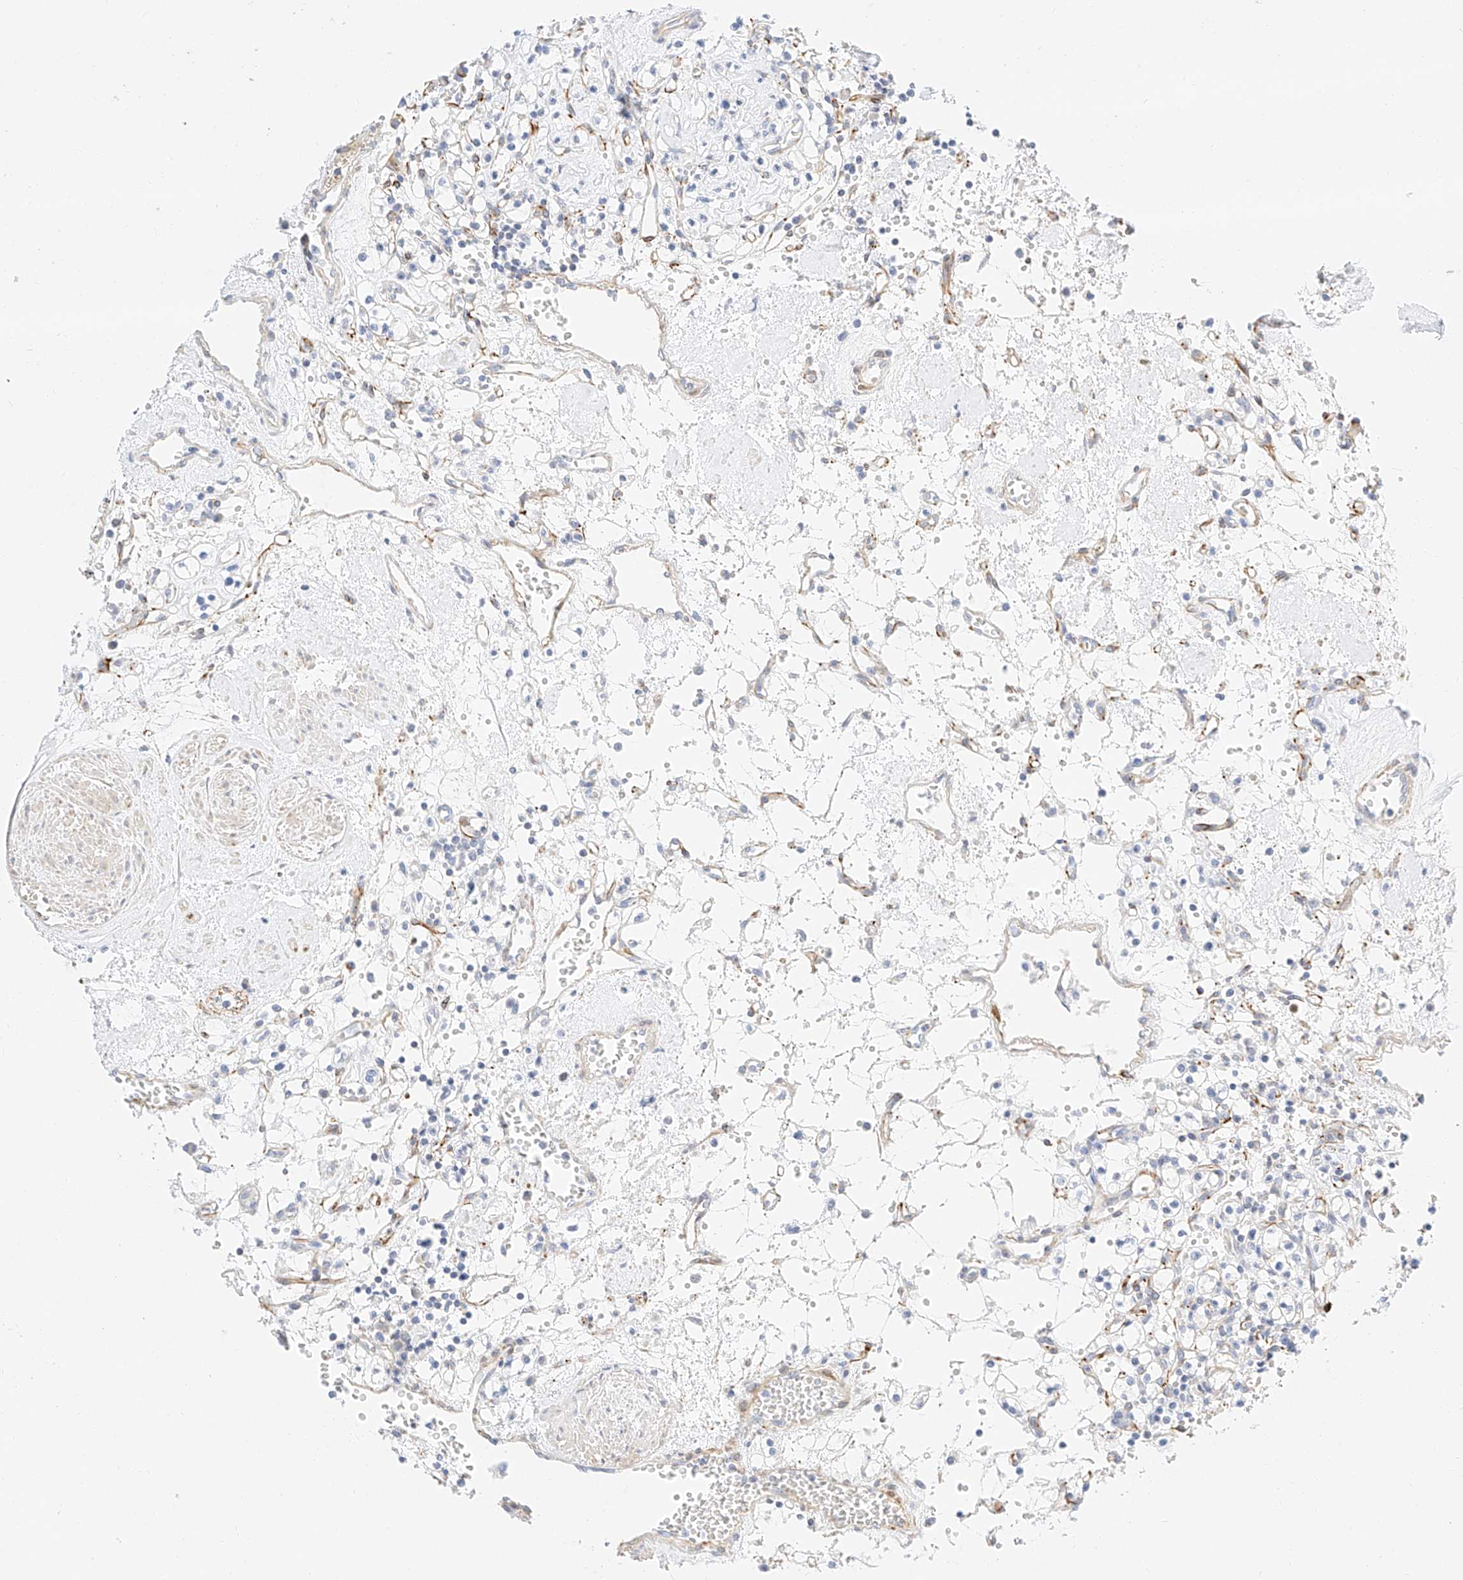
{"staining": {"intensity": "negative", "quantity": "none", "location": "none"}, "tissue": "renal cancer", "cell_type": "Tumor cells", "image_type": "cancer", "snomed": [{"axis": "morphology", "description": "Adenocarcinoma, NOS"}, {"axis": "topography", "description": "Kidney"}], "caption": "Immunohistochemistry (IHC) histopathology image of neoplastic tissue: human renal cancer stained with DAB demonstrates no significant protein staining in tumor cells.", "gene": "CDCP2", "patient": {"sex": "female", "age": 59}}